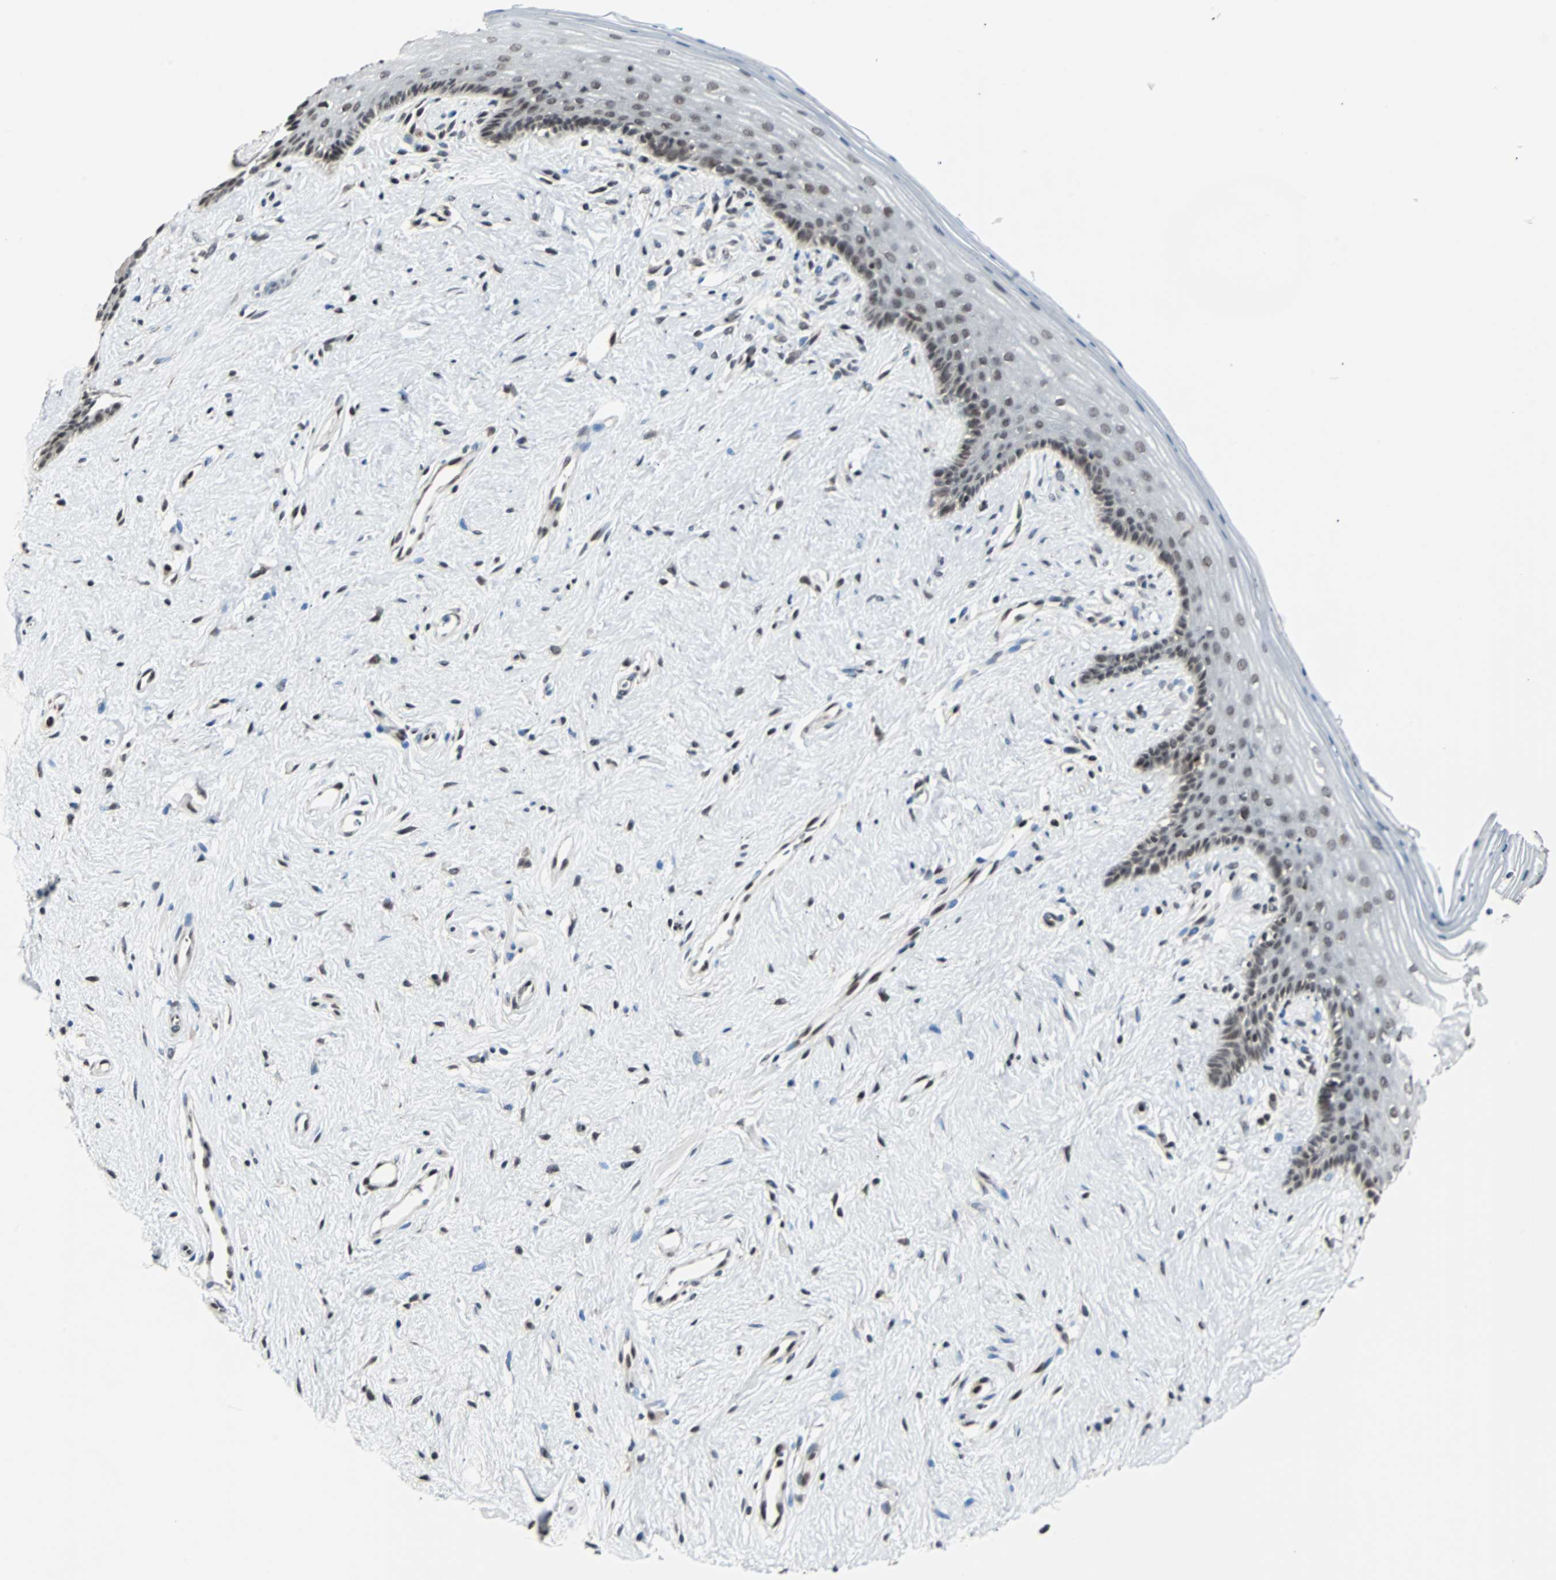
{"staining": {"intensity": "moderate", "quantity": "<25%", "location": "nuclear"}, "tissue": "vagina", "cell_type": "Squamous epithelial cells", "image_type": "normal", "snomed": [{"axis": "morphology", "description": "Normal tissue, NOS"}, {"axis": "topography", "description": "Vagina"}], "caption": "Protein staining shows moderate nuclear expression in approximately <25% of squamous epithelial cells in normal vagina. (brown staining indicates protein expression, while blue staining denotes nuclei).", "gene": "TERF2IP", "patient": {"sex": "female", "age": 44}}